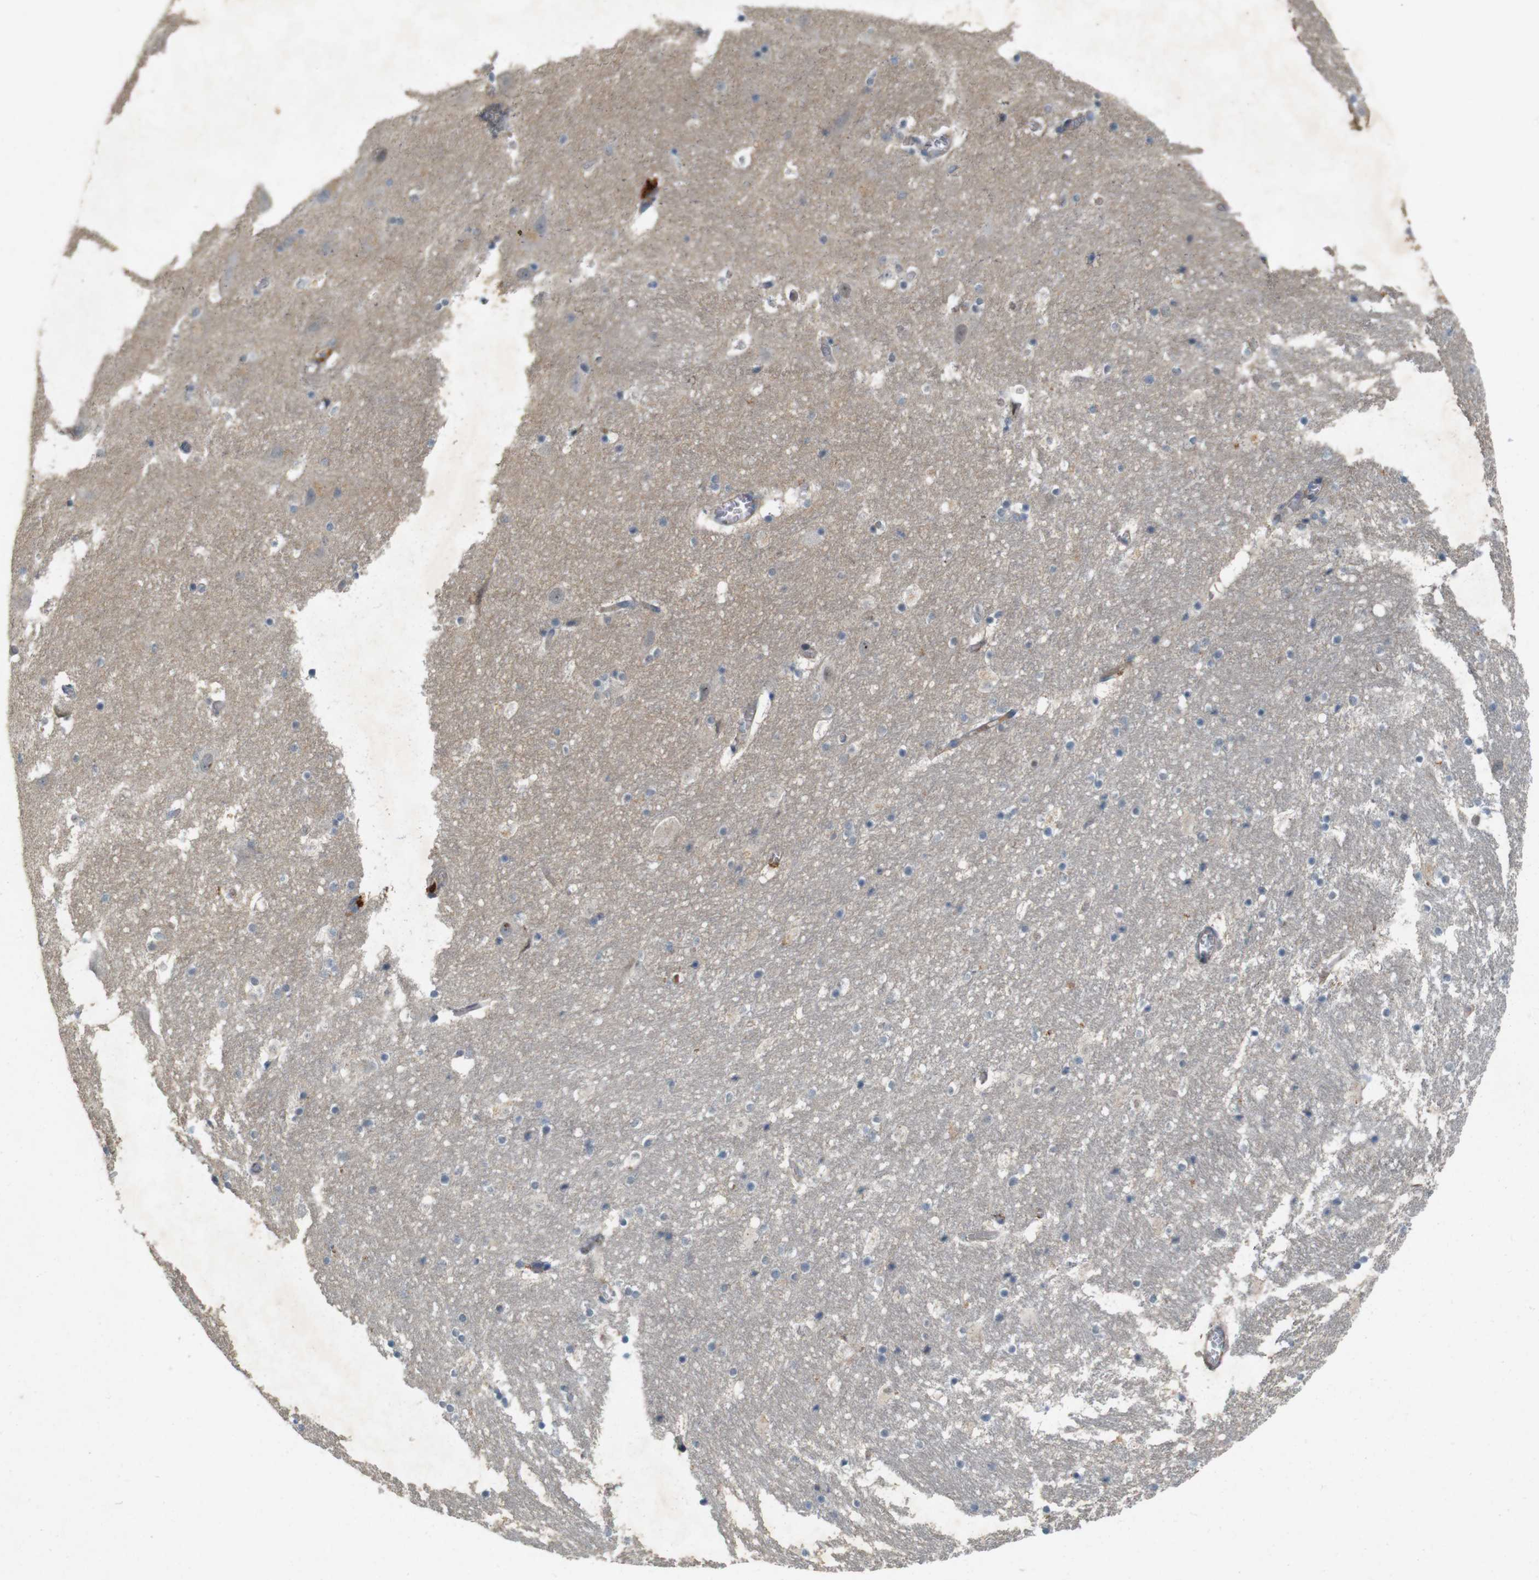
{"staining": {"intensity": "negative", "quantity": "none", "location": "none"}, "tissue": "hippocampus", "cell_type": "Glial cells", "image_type": "normal", "snomed": [{"axis": "morphology", "description": "Normal tissue, NOS"}, {"axis": "topography", "description": "Hippocampus"}], "caption": "Histopathology image shows no significant protein staining in glial cells of benign hippocampus.", "gene": "PVR", "patient": {"sex": "male", "age": 45}}